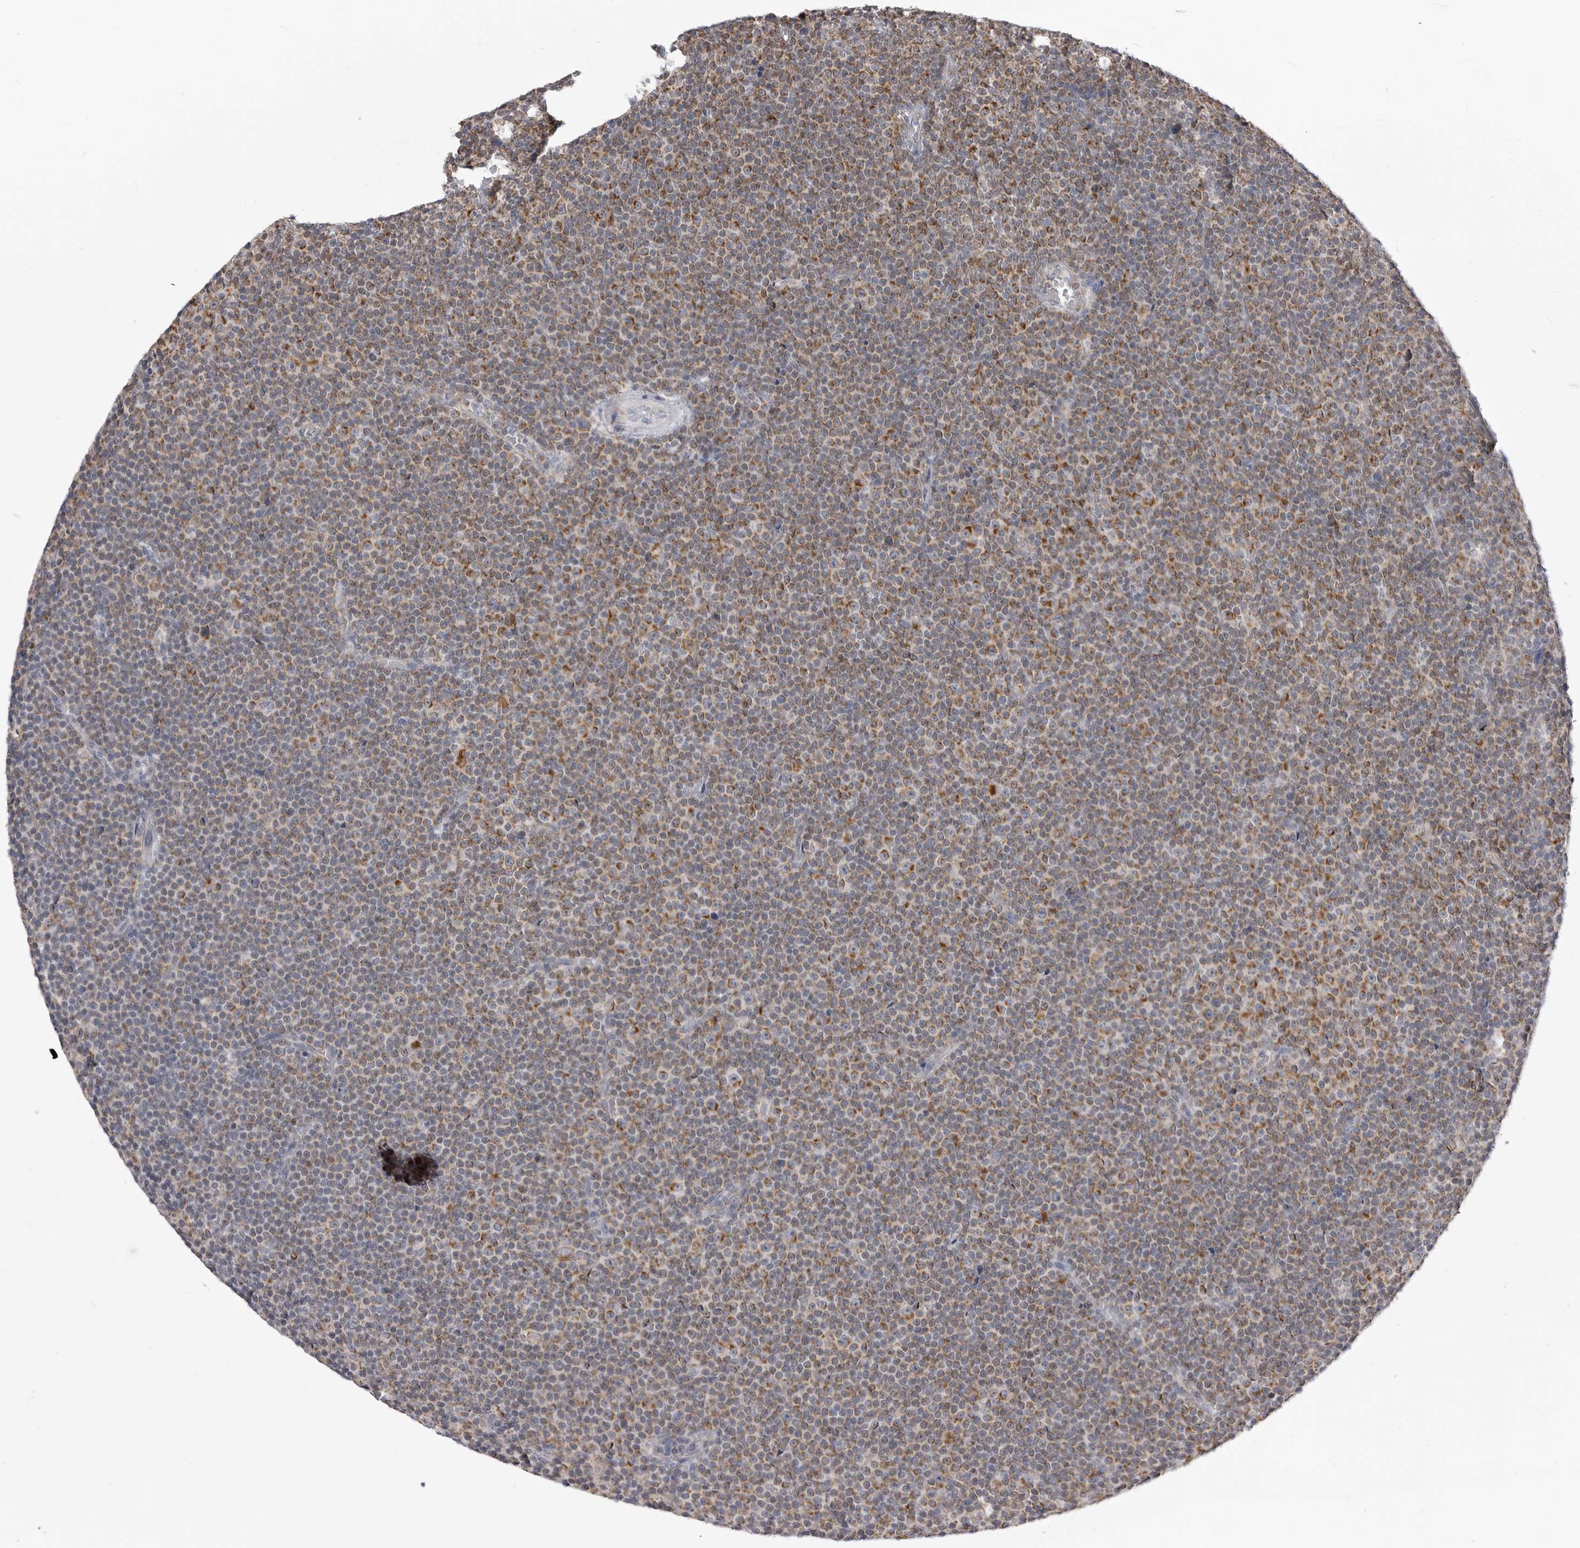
{"staining": {"intensity": "moderate", "quantity": ">75%", "location": "cytoplasmic/membranous"}, "tissue": "lymphoma", "cell_type": "Tumor cells", "image_type": "cancer", "snomed": [{"axis": "morphology", "description": "Malignant lymphoma, non-Hodgkin's type, Low grade"}, {"axis": "topography", "description": "Lymph node"}], "caption": "Protein staining of lymphoma tissue shows moderate cytoplasmic/membranous staining in approximately >75% of tumor cells.", "gene": "FH", "patient": {"sex": "female", "age": 67}}